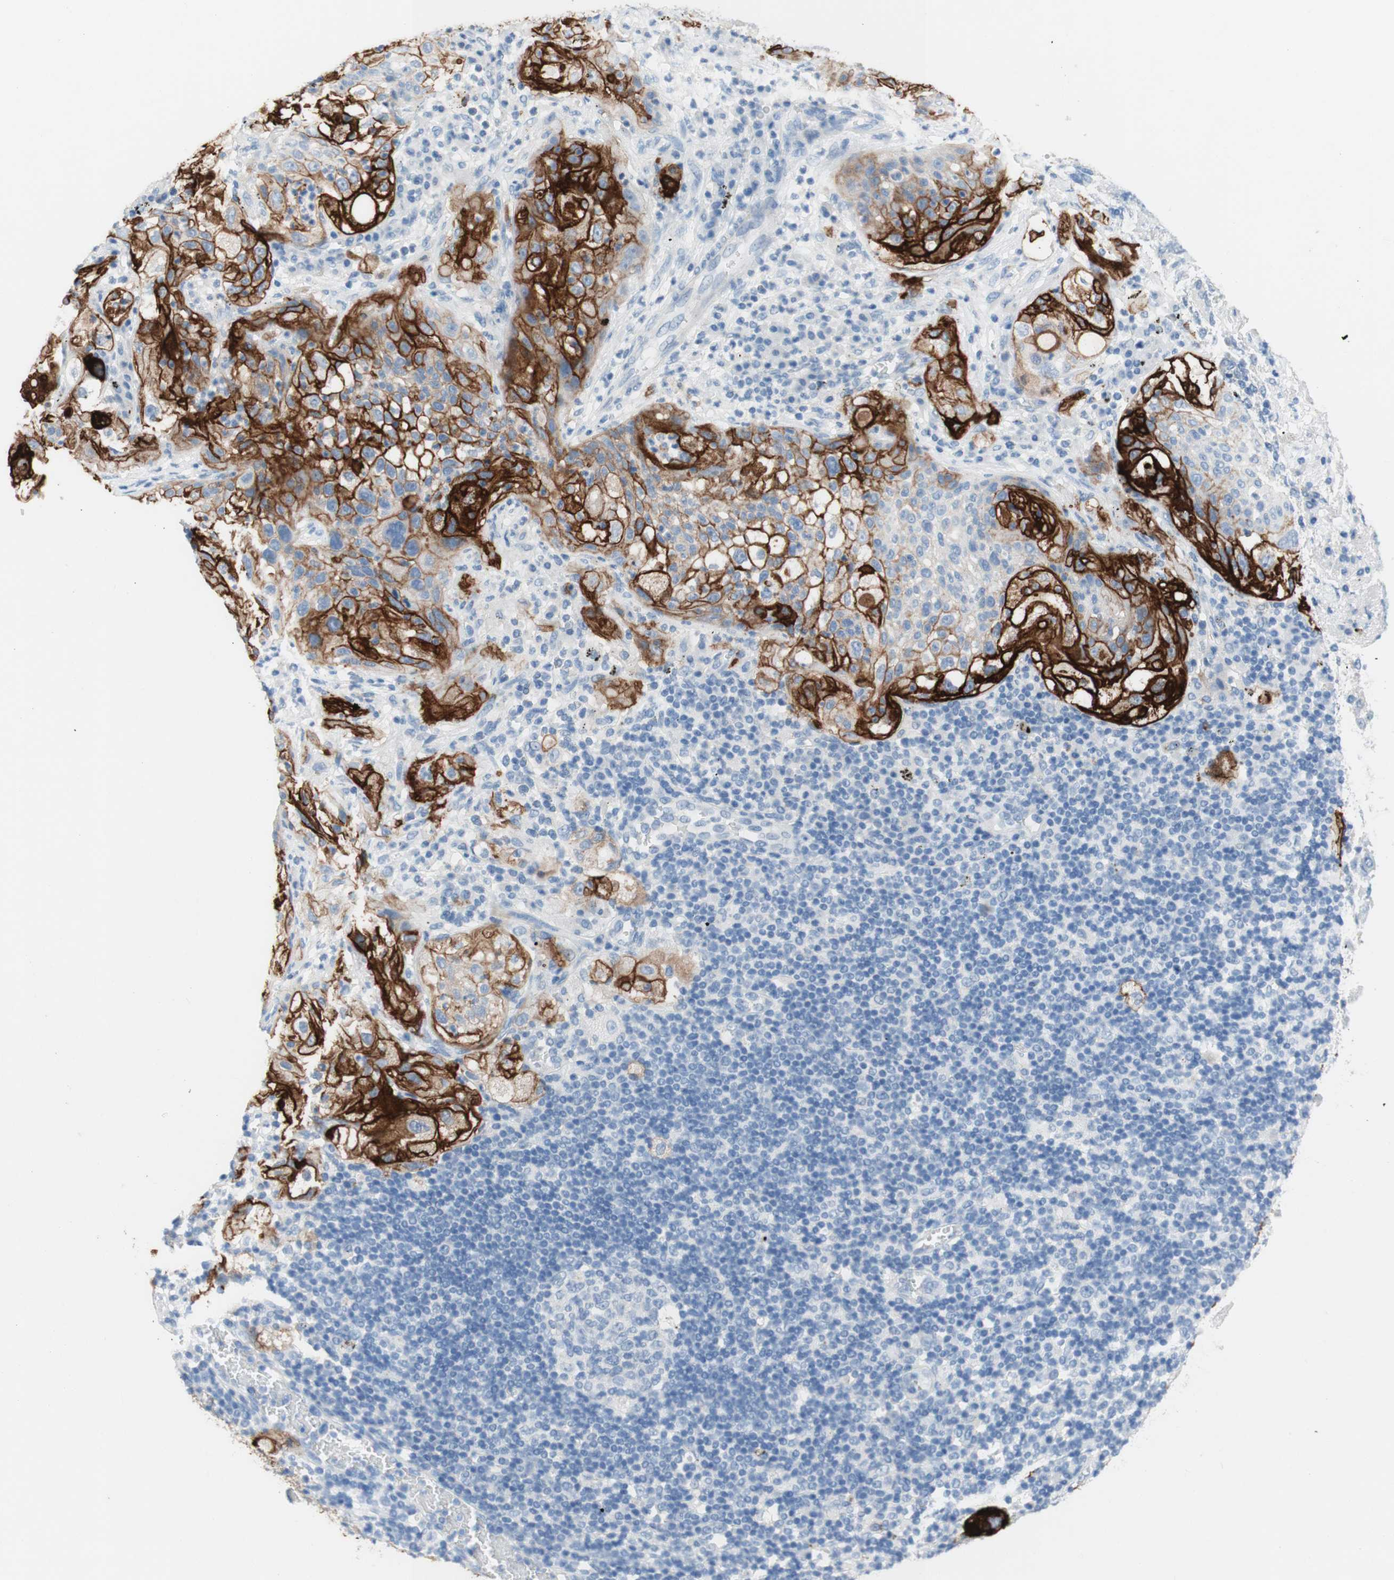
{"staining": {"intensity": "strong", "quantity": "25%-75%", "location": "cytoplasmic/membranous"}, "tissue": "lung cancer", "cell_type": "Tumor cells", "image_type": "cancer", "snomed": [{"axis": "morphology", "description": "Inflammation, NOS"}, {"axis": "morphology", "description": "Squamous cell carcinoma, NOS"}, {"axis": "topography", "description": "Lymph node"}, {"axis": "topography", "description": "Soft tissue"}, {"axis": "topography", "description": "Lung"}], "caption": "This histopathology image reveals immunohistochemistry (IHC) staining of lung squamous cell carcinoma, with high strong cytoplasmic/membranous positivity in about 25%-75% of tumor cells.", "gene": "POLR2J3", "patient": {"sex": "male", "age": 66}}